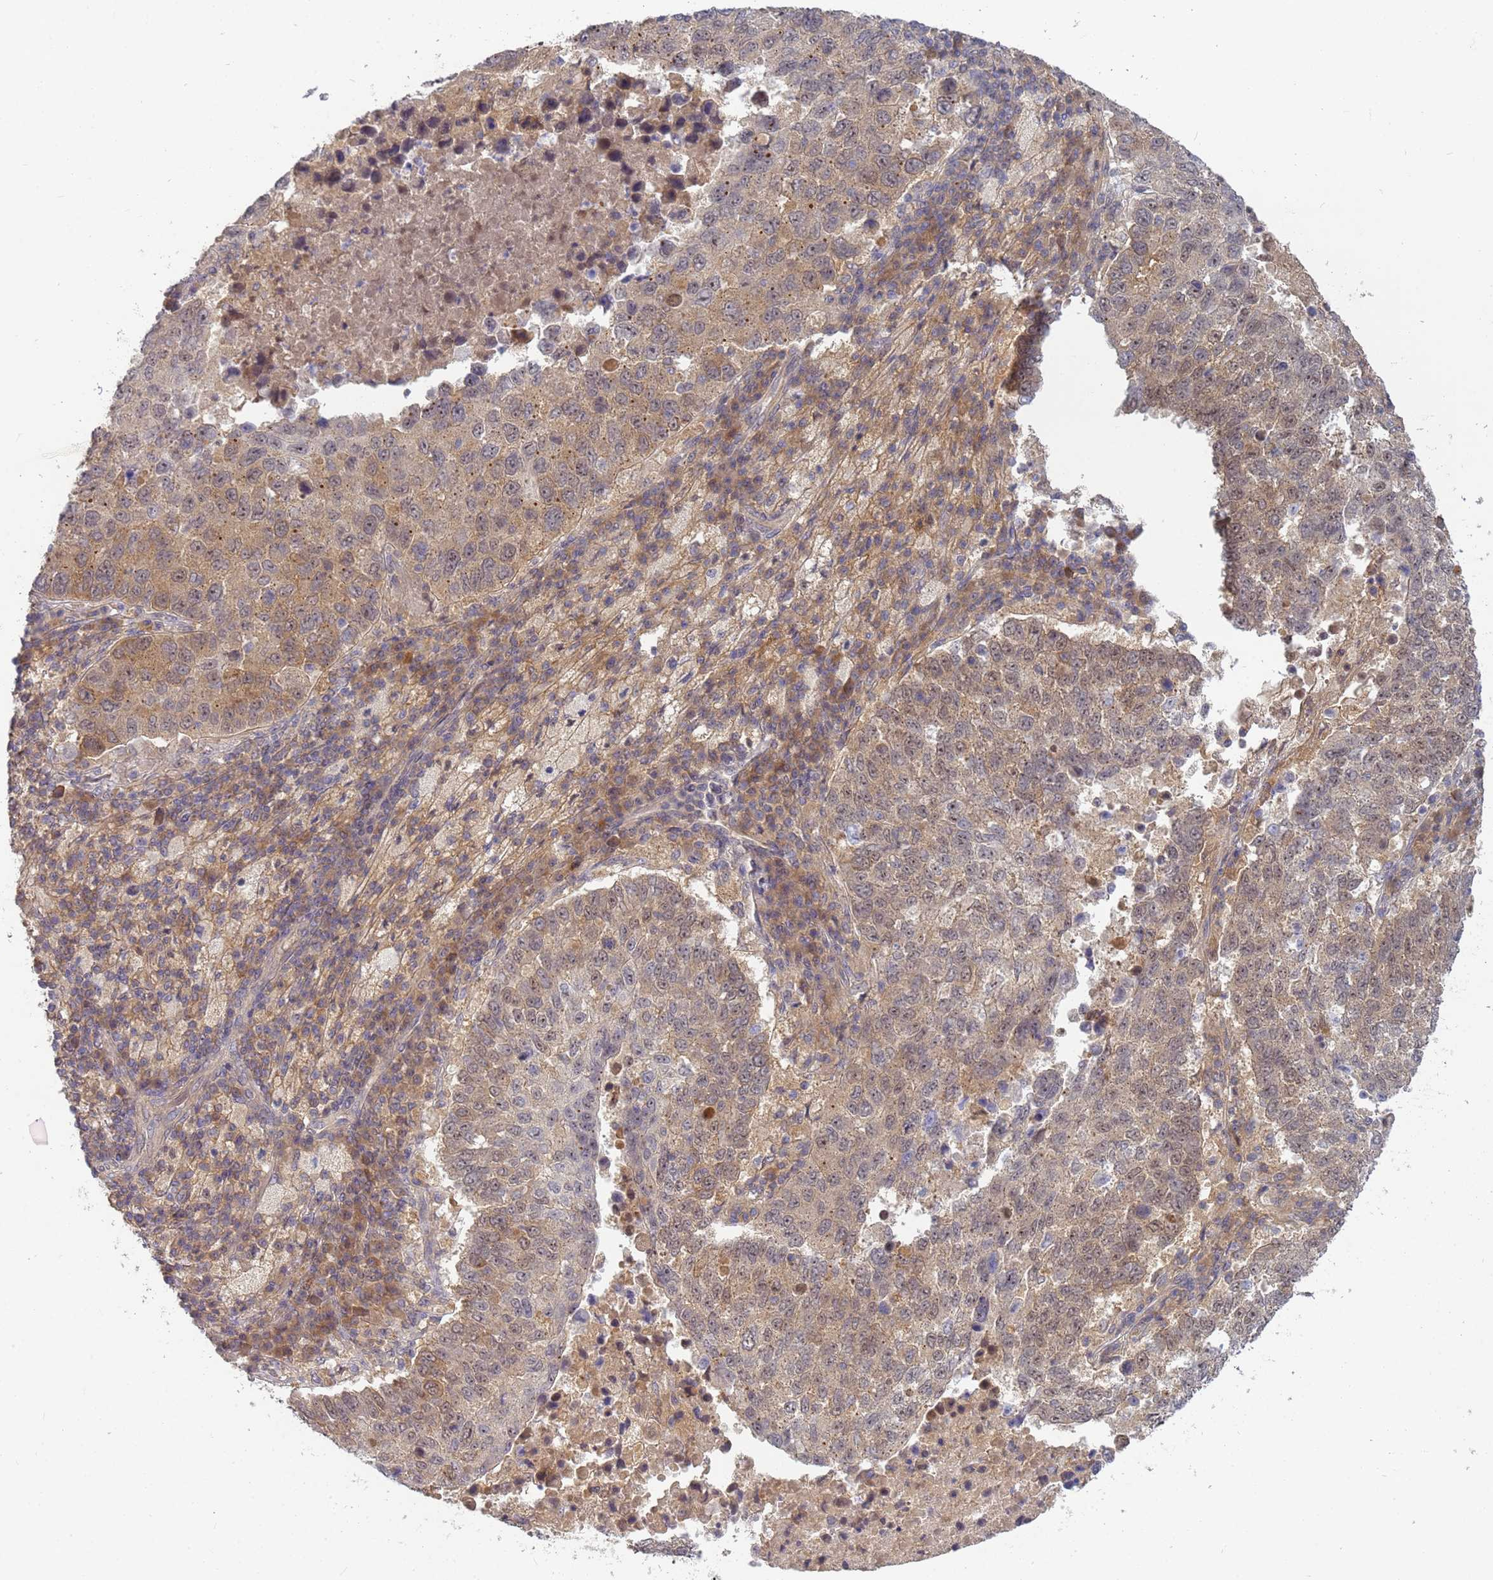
{"staining": {"intensity": "weak", "quantity": ">75%", "location": "cytoplasmic/membranous,nuclear"}, "tissue": "lung cancer", "cell_type": "Tumor cells", "image_type": "cancer", "snomed": [{"axis": "morphology", "description": "Squamous cell carcinoma, NOS"}, {"axis": "topography", "description": "Lung"}], "caption": "A low amount of weak cytoplasmic/membranous and nuclear expression is identified in approximately >75% of tumor cells in lung cancer (squamous cell carcinoma) tissue.", "gene": "SHARPIN", "patient": {"sex": "male", "age": 73}}